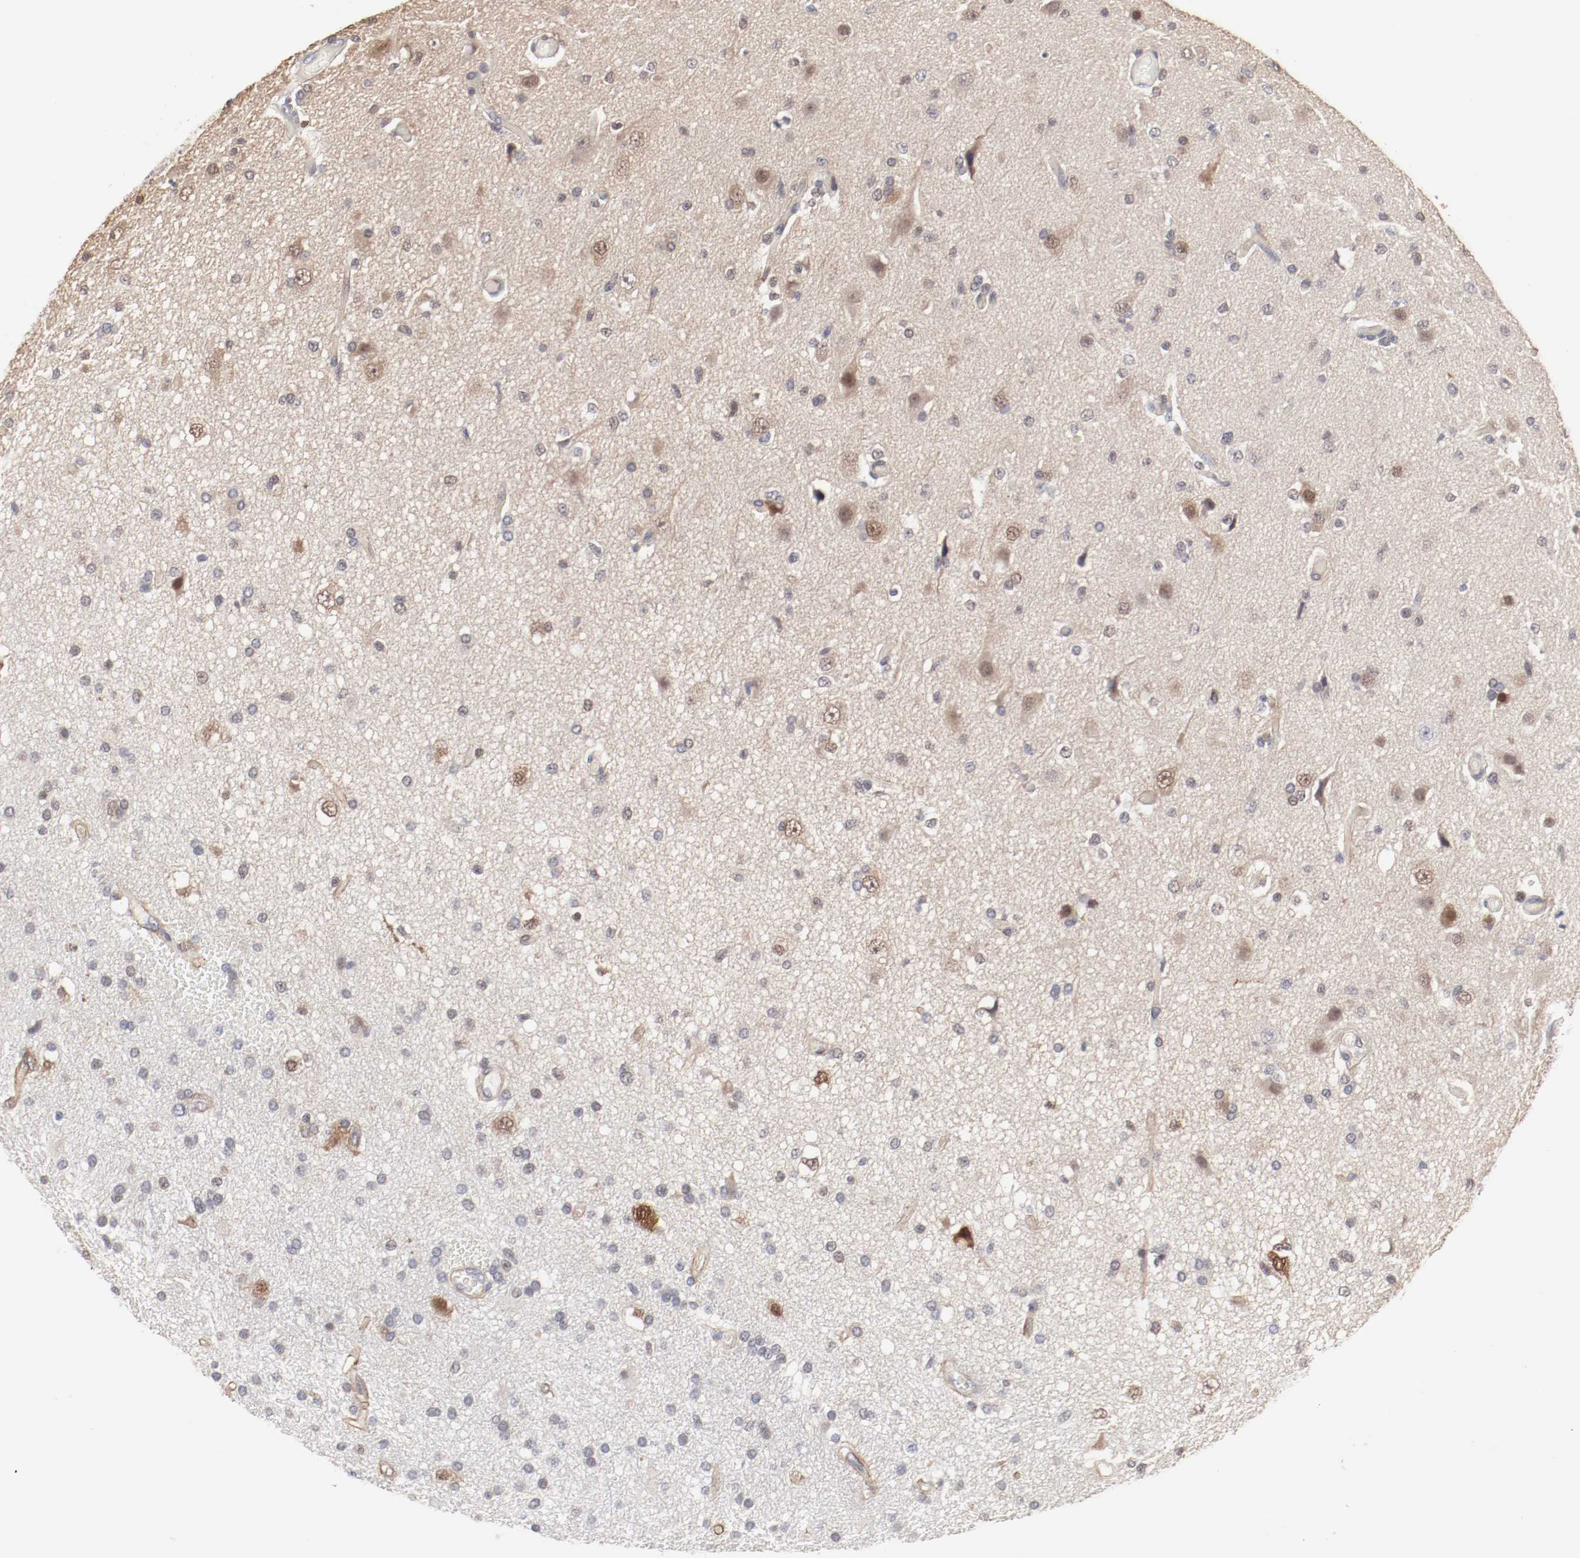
{"staining": {"intensity": "weak", "quantity": "<25%", "location": "nuclear"}, "tissue": "glioma", "cell_type": "Tumor cells", "image_type": "cancer", "snomed": [{"axis": "morphology", "description": "Glioma, malignant, High grade"}, {"axis": "topography", "description": "Brain"}], "caption": "High power microscopy micrograph of an immunohistochemistry image of glioma, revealing no significant expression in tumor cells.", "gene": "MAGED4", "patient": {"sex": "male", "age": 33}}